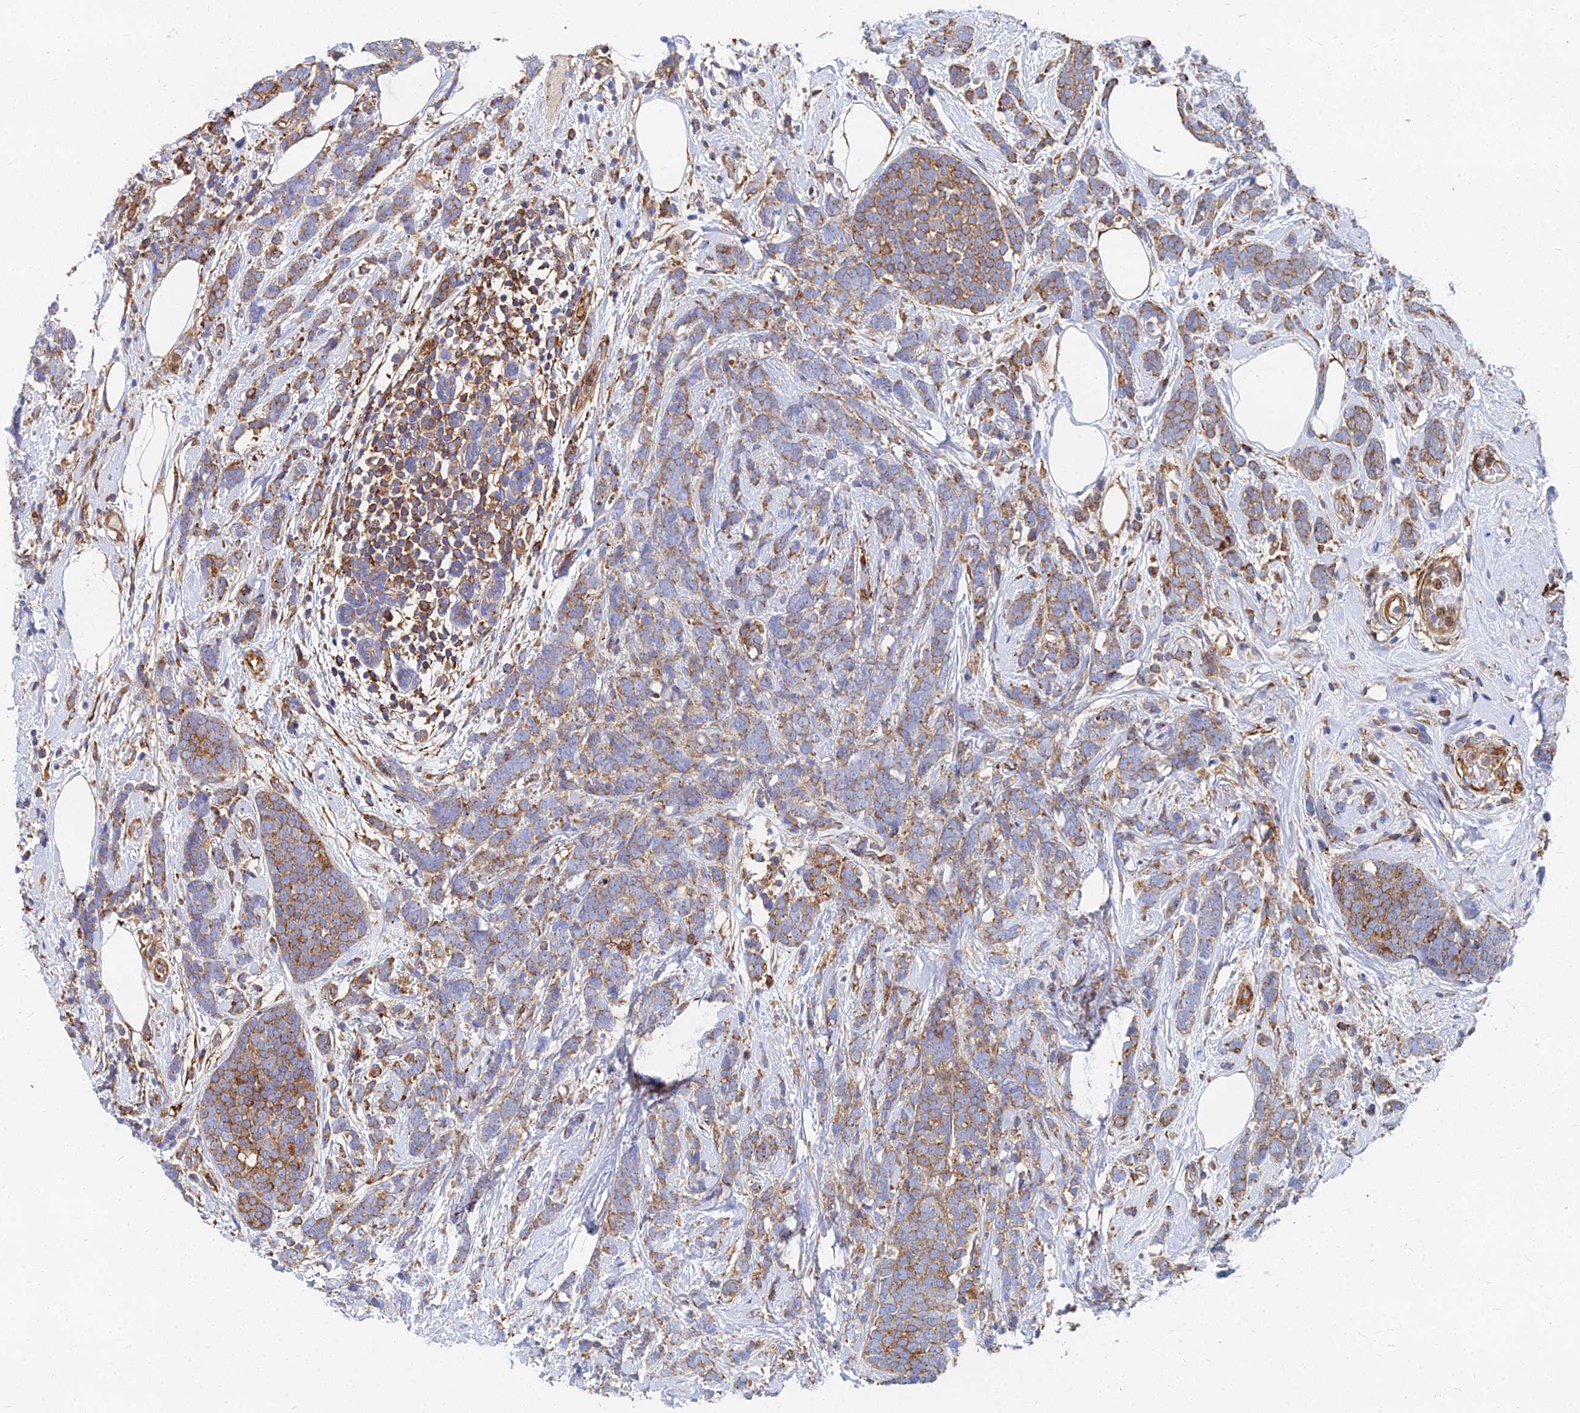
{"staining": {"intensity": "moderate", "quantity": "25%-75%", "location": "cytoplasmic/membranous"}, "tissue": "breast cancer", "cell_type": "Tumor cells", "image_type": "cancer", "snomed": [{"axis": "morphology", "description": "Duct carcinoma"}, {"axis": "topography", "description": "Breast"}], "caption": "DAB (3,3'-diaminobenzidine) immunohistochemical staining of breast infiltrating ductal carcinoma exhibits moderate cytoplasmic/membranous protein positivity in about 25%-75% of tumor cells.", "gene": "GPR42", "patient": {"sex": "female", "age": 75}}